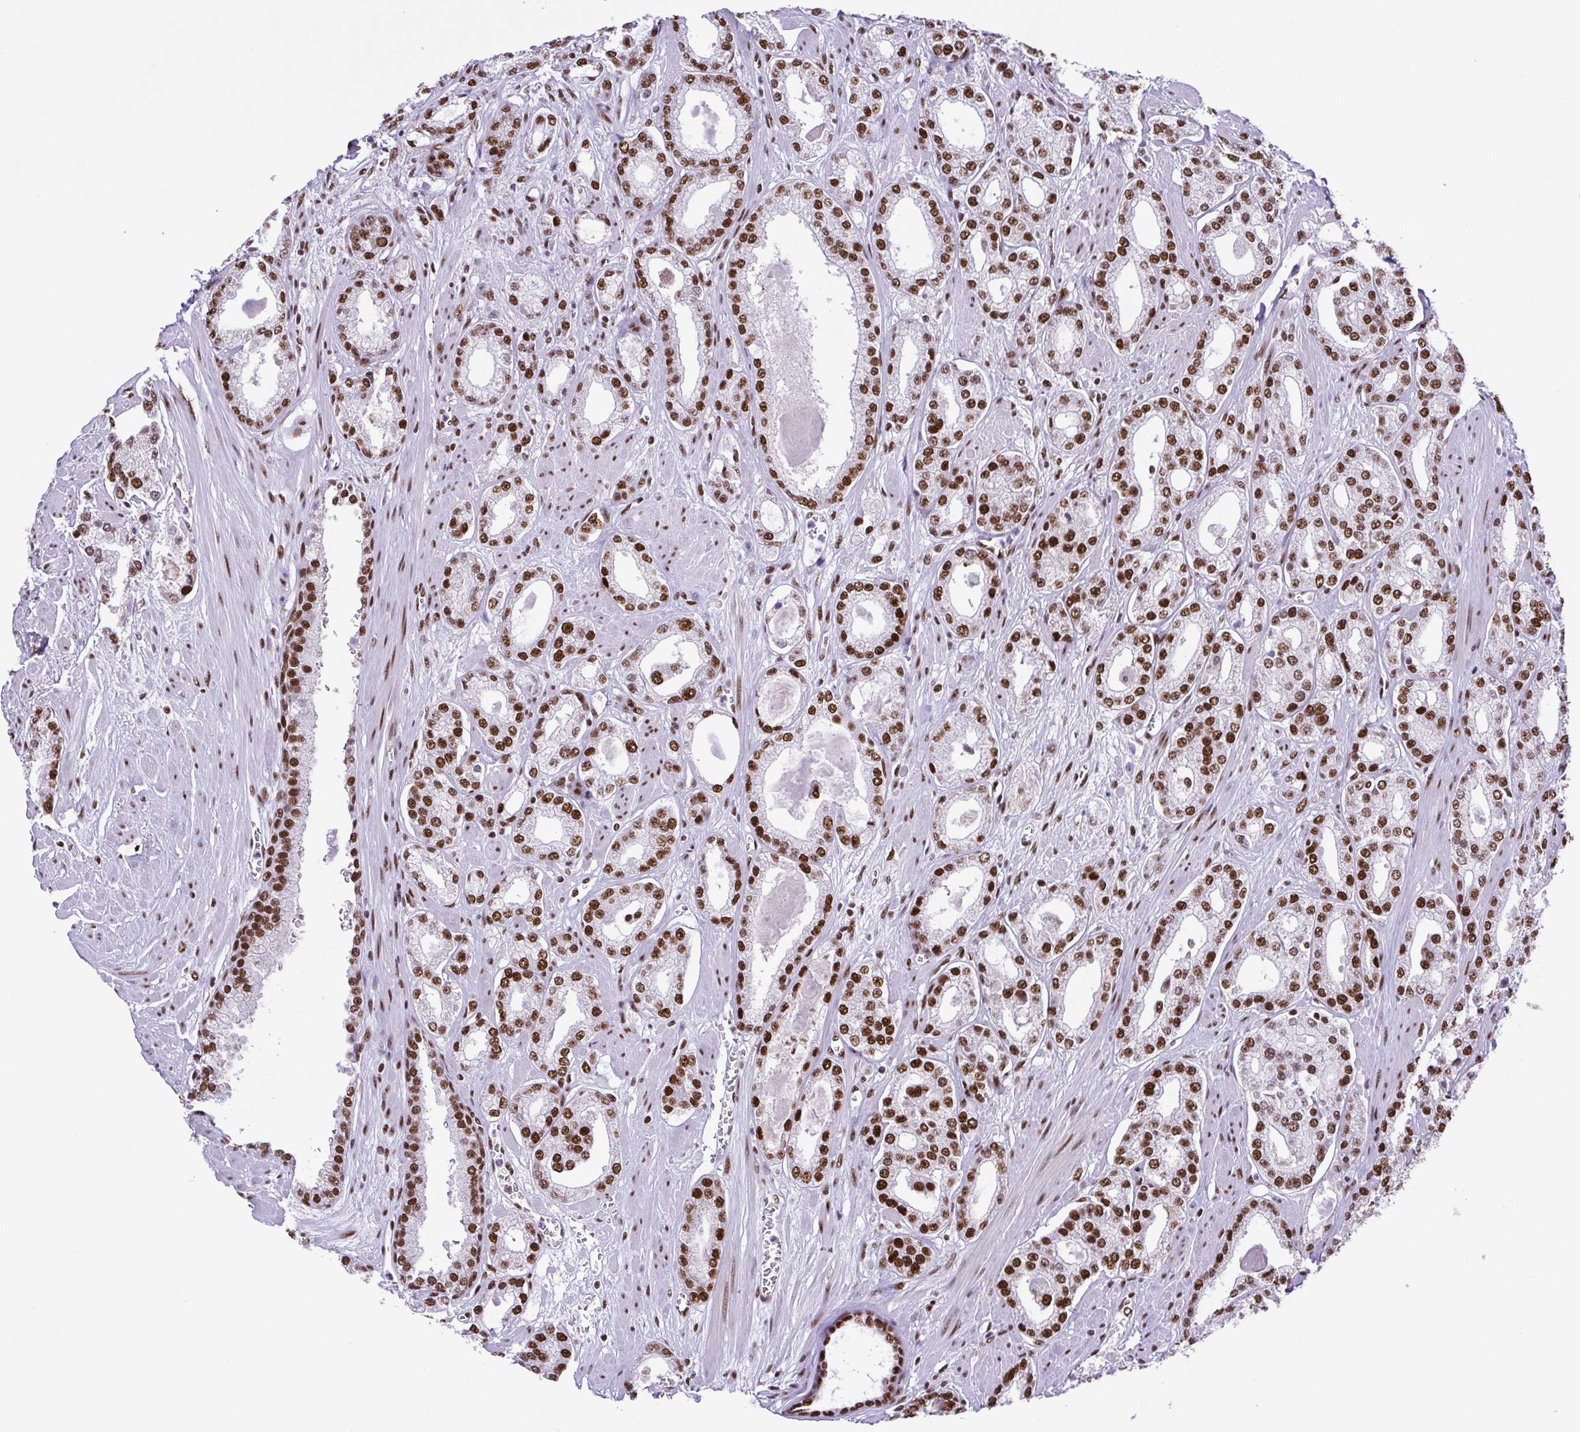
{"staining": {"intensity": "strong", "quantity": ">75%", "location": "nuclear"}, "tissue": "prostate cancer", "cell_type": "Tumor cells", "image_type": "cancer", "snomed": [{"axis": "morphology", "description": "Adenocarcinoma, High grade"}, {"axis": "topography", "description": "Prostate"}], "caption": "Prostate cancer tissue demonstrates strong nuclear staining in approximately >75% of tumor cells, visualized by immunohistochemistry.", "gene": "TRIM28", "patient": {"sex": "male", "age": 64}}